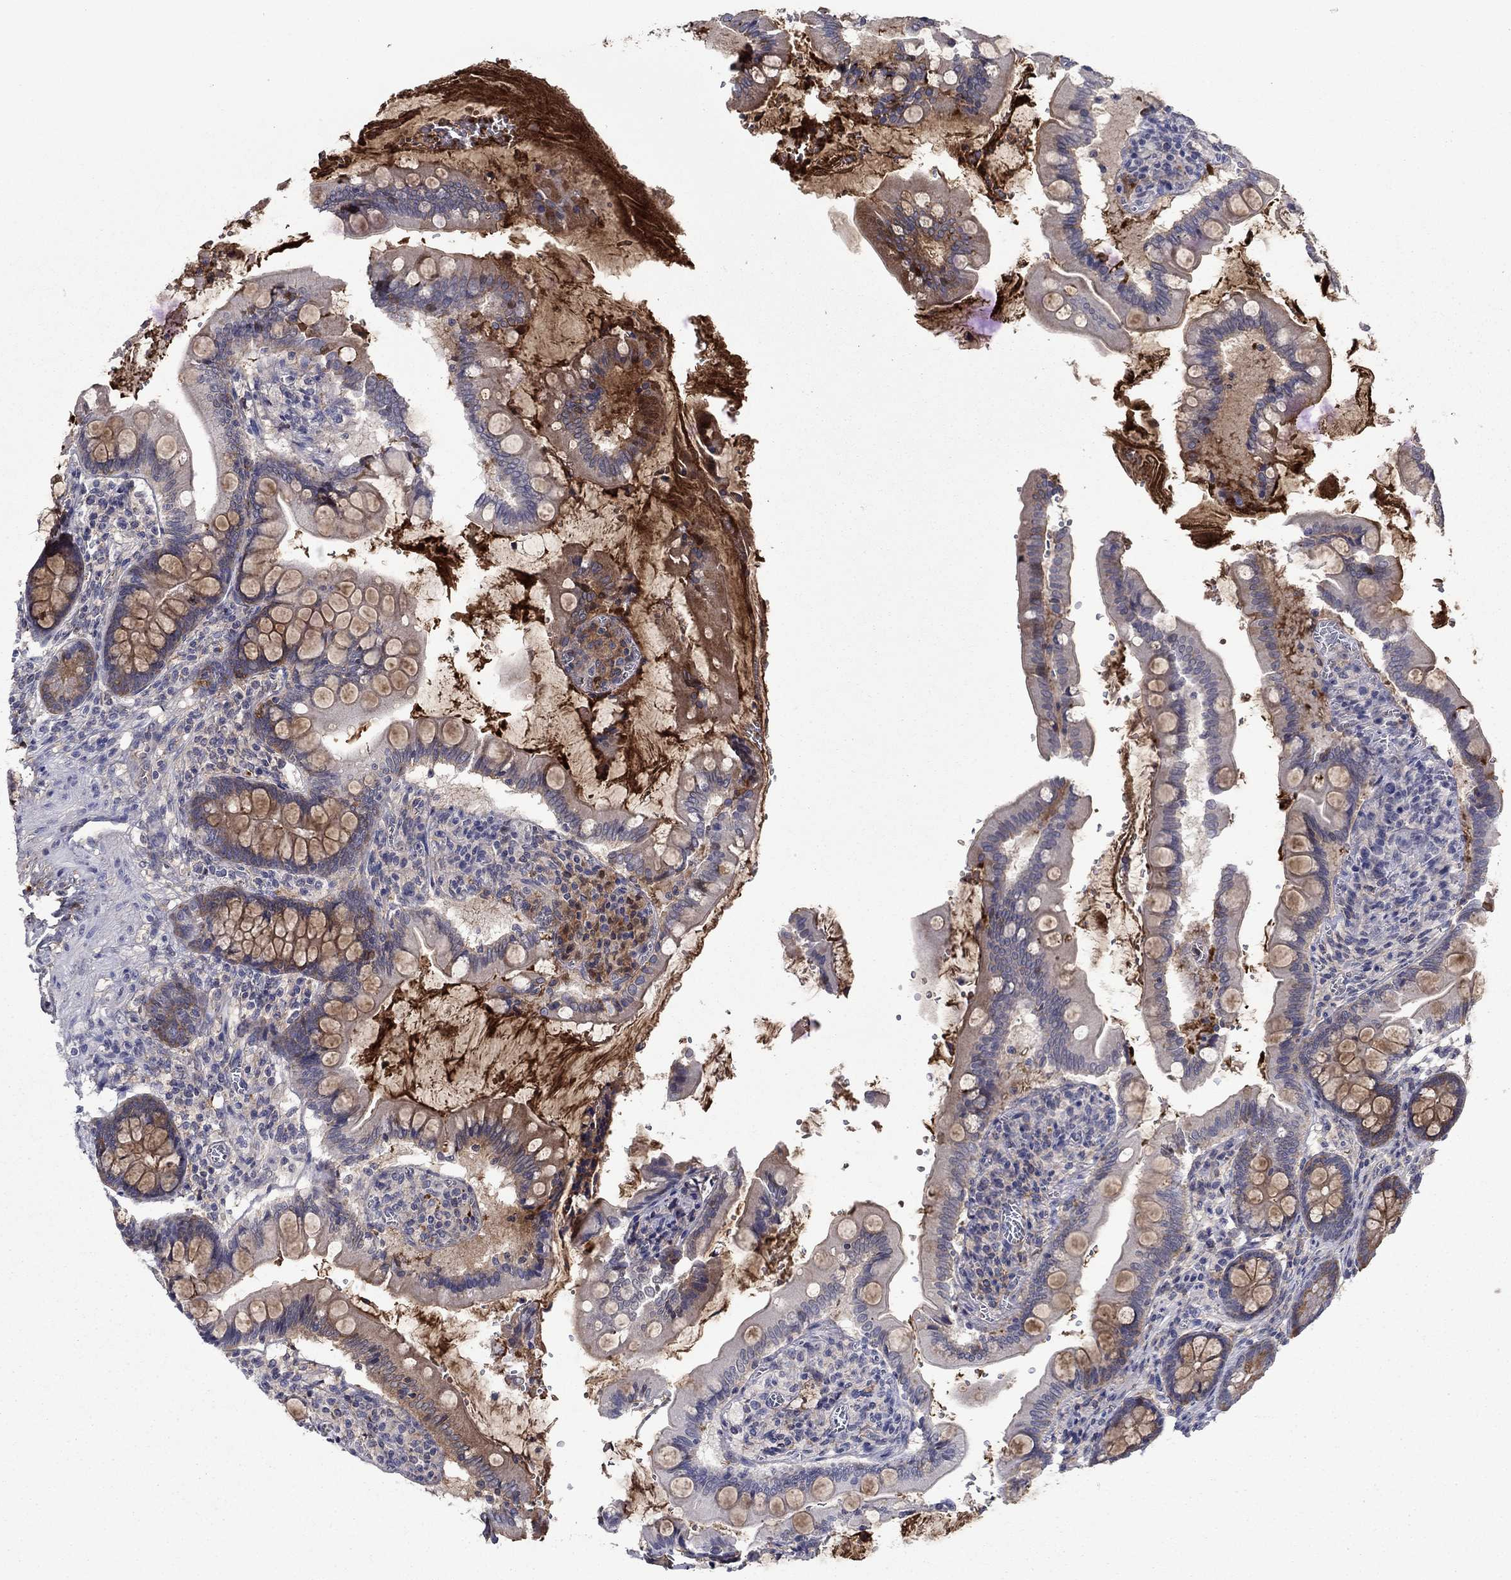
{"staining": {"intensity": "moderate", "quantity": "<25%", "location": "cytoplasmic/membranous"}, "tissue": "small intestine", "cell_type": "Glandular cells", "image_type": "normal", "snomed": [{"axis": "morphology", "description": "Normal tissue, NOS"}, {"axis": "topography", "description": "Small intestine"}], "caption": "This photomicrograph exhibits unremarkable small intestine stained with immunohistochemistry to label a protein in brown. The cytoplasmic/membranous of glandular cells show moderate positivity for the protein. Nuclei are counter-stained blue.", "gene": "HPX", "patient": {"sex": "female", "age": 56}}